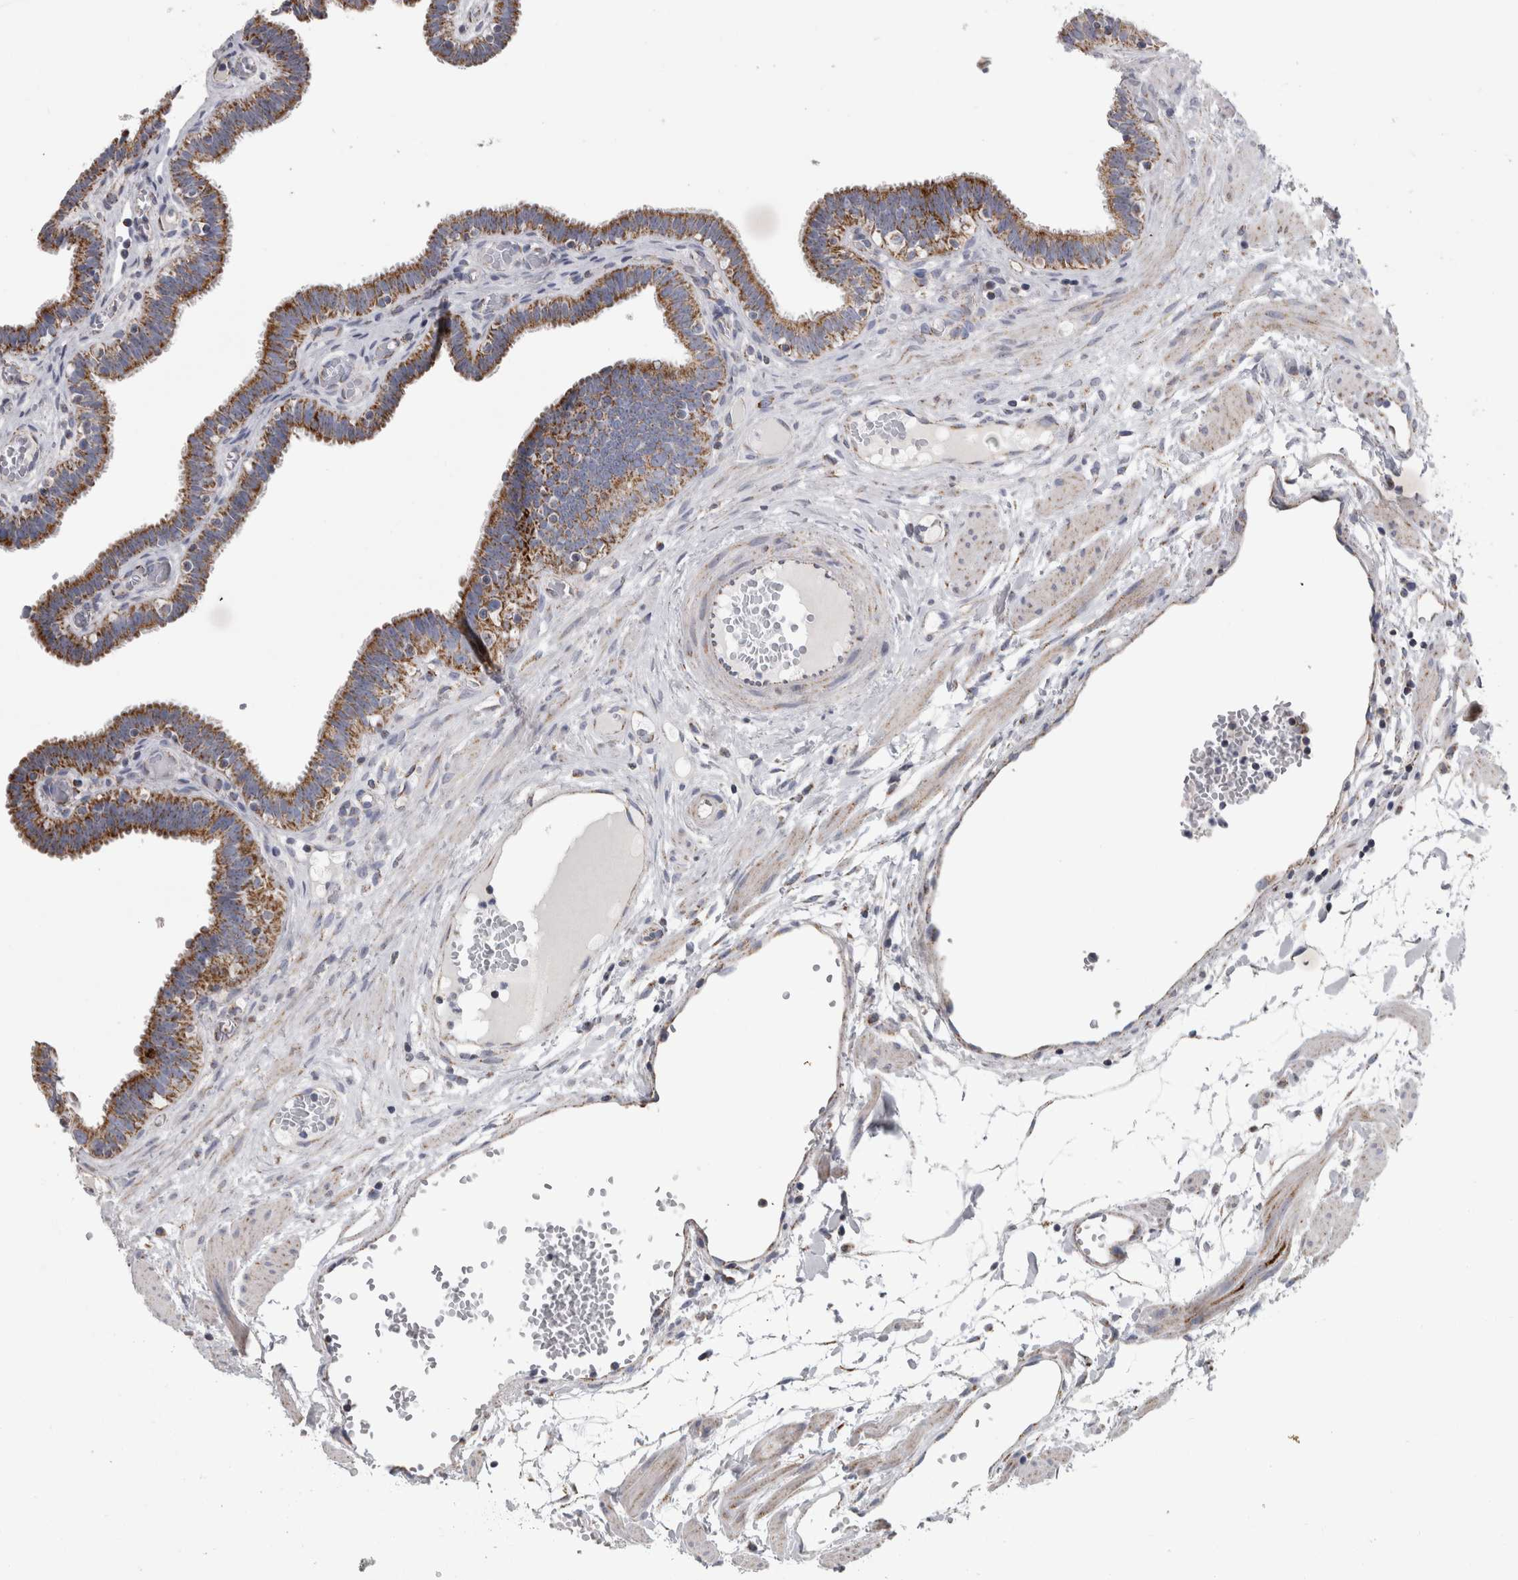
{"staining": {"intensity": "moderate", "quantity": ">75%", "location": "cytoplasmic/membranous"}, "tissue": "fallopian tube", "cell_type": "Glandular cells", "image_type": "normal", "snomed": [{"axis": "morphology", "description": "Normal tissue, NOS"}, {"axis": "topography", "description": "Fallopian tube"}, {"axis": "topography", "description": "Placenta"}], "caption": "Human fallopian tube stained for a protein (brown) reveals moderate cytoplasmic/membranous positive expression in approximately >75% of glandular cells.", "gene": "DBT", "patient": {"sex": "female", "age": 32}}